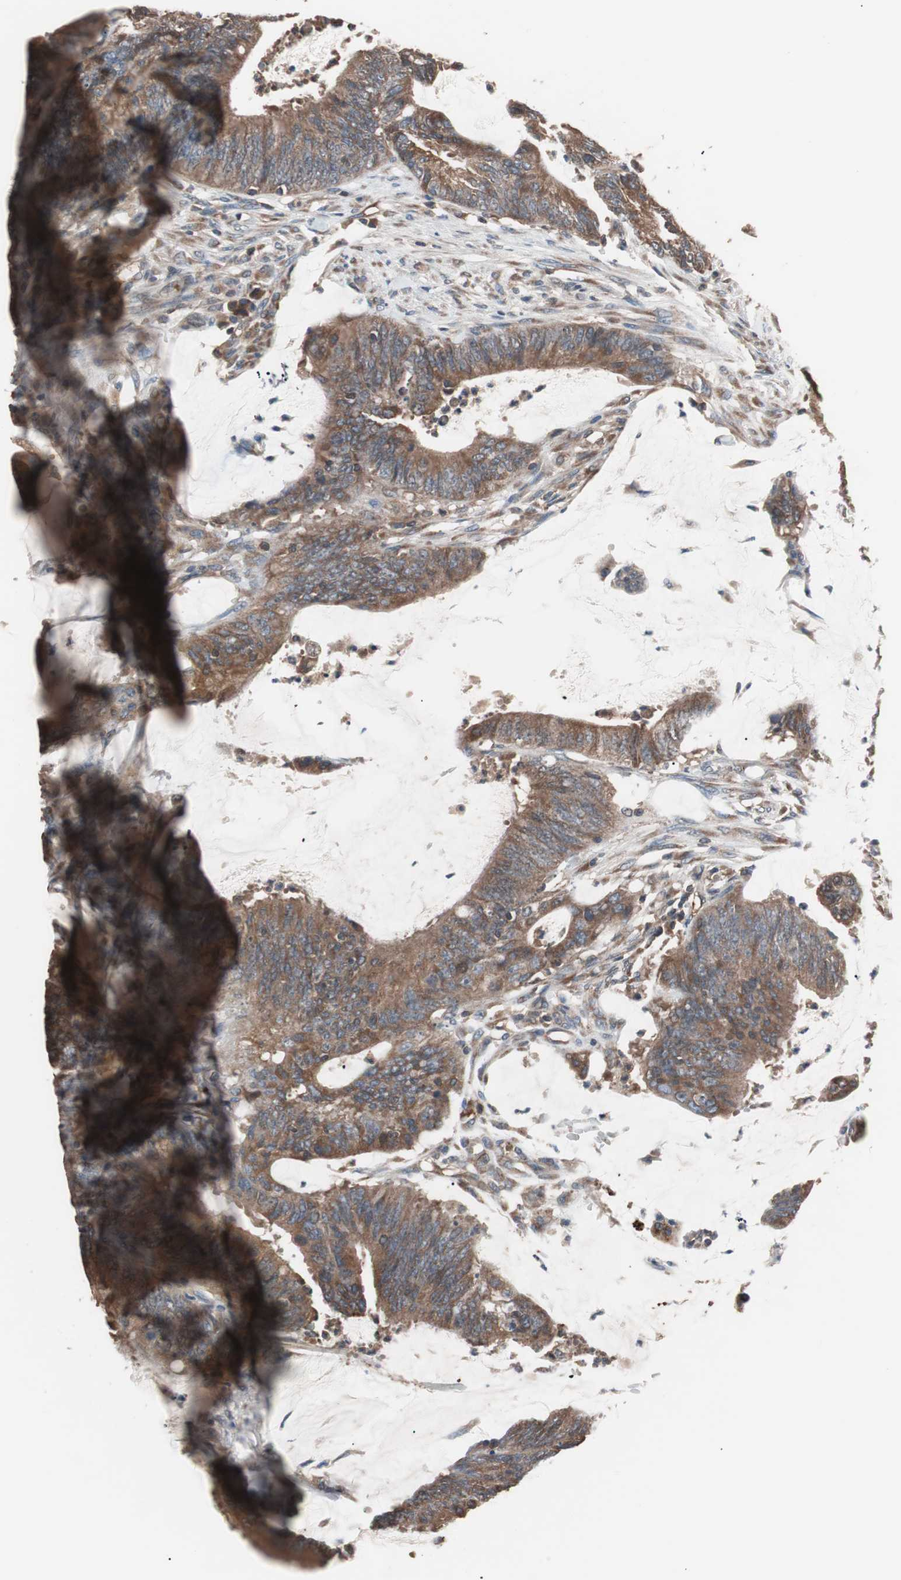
{"staining": {"intensity": "strong", "quantity": ">75%", "location": "cytoplasmic/membranous"}, "tissue": "colorectal cancer", "cell_type": "Tumor cells", "image_type": "cancer", "snomed": [{"axis": "morphology", "description": "Adenocarcinoma, NOS"}, {"axis": "topography", "description": "Rectum"}], "caption": "Tumor cells exhibit strong cytoplasmic/membranous expression in about >75% of cells in colorectal adenocarcinoma.", "gene": "GLYCTK", "patient": {"sex": "female", "age": 66}}